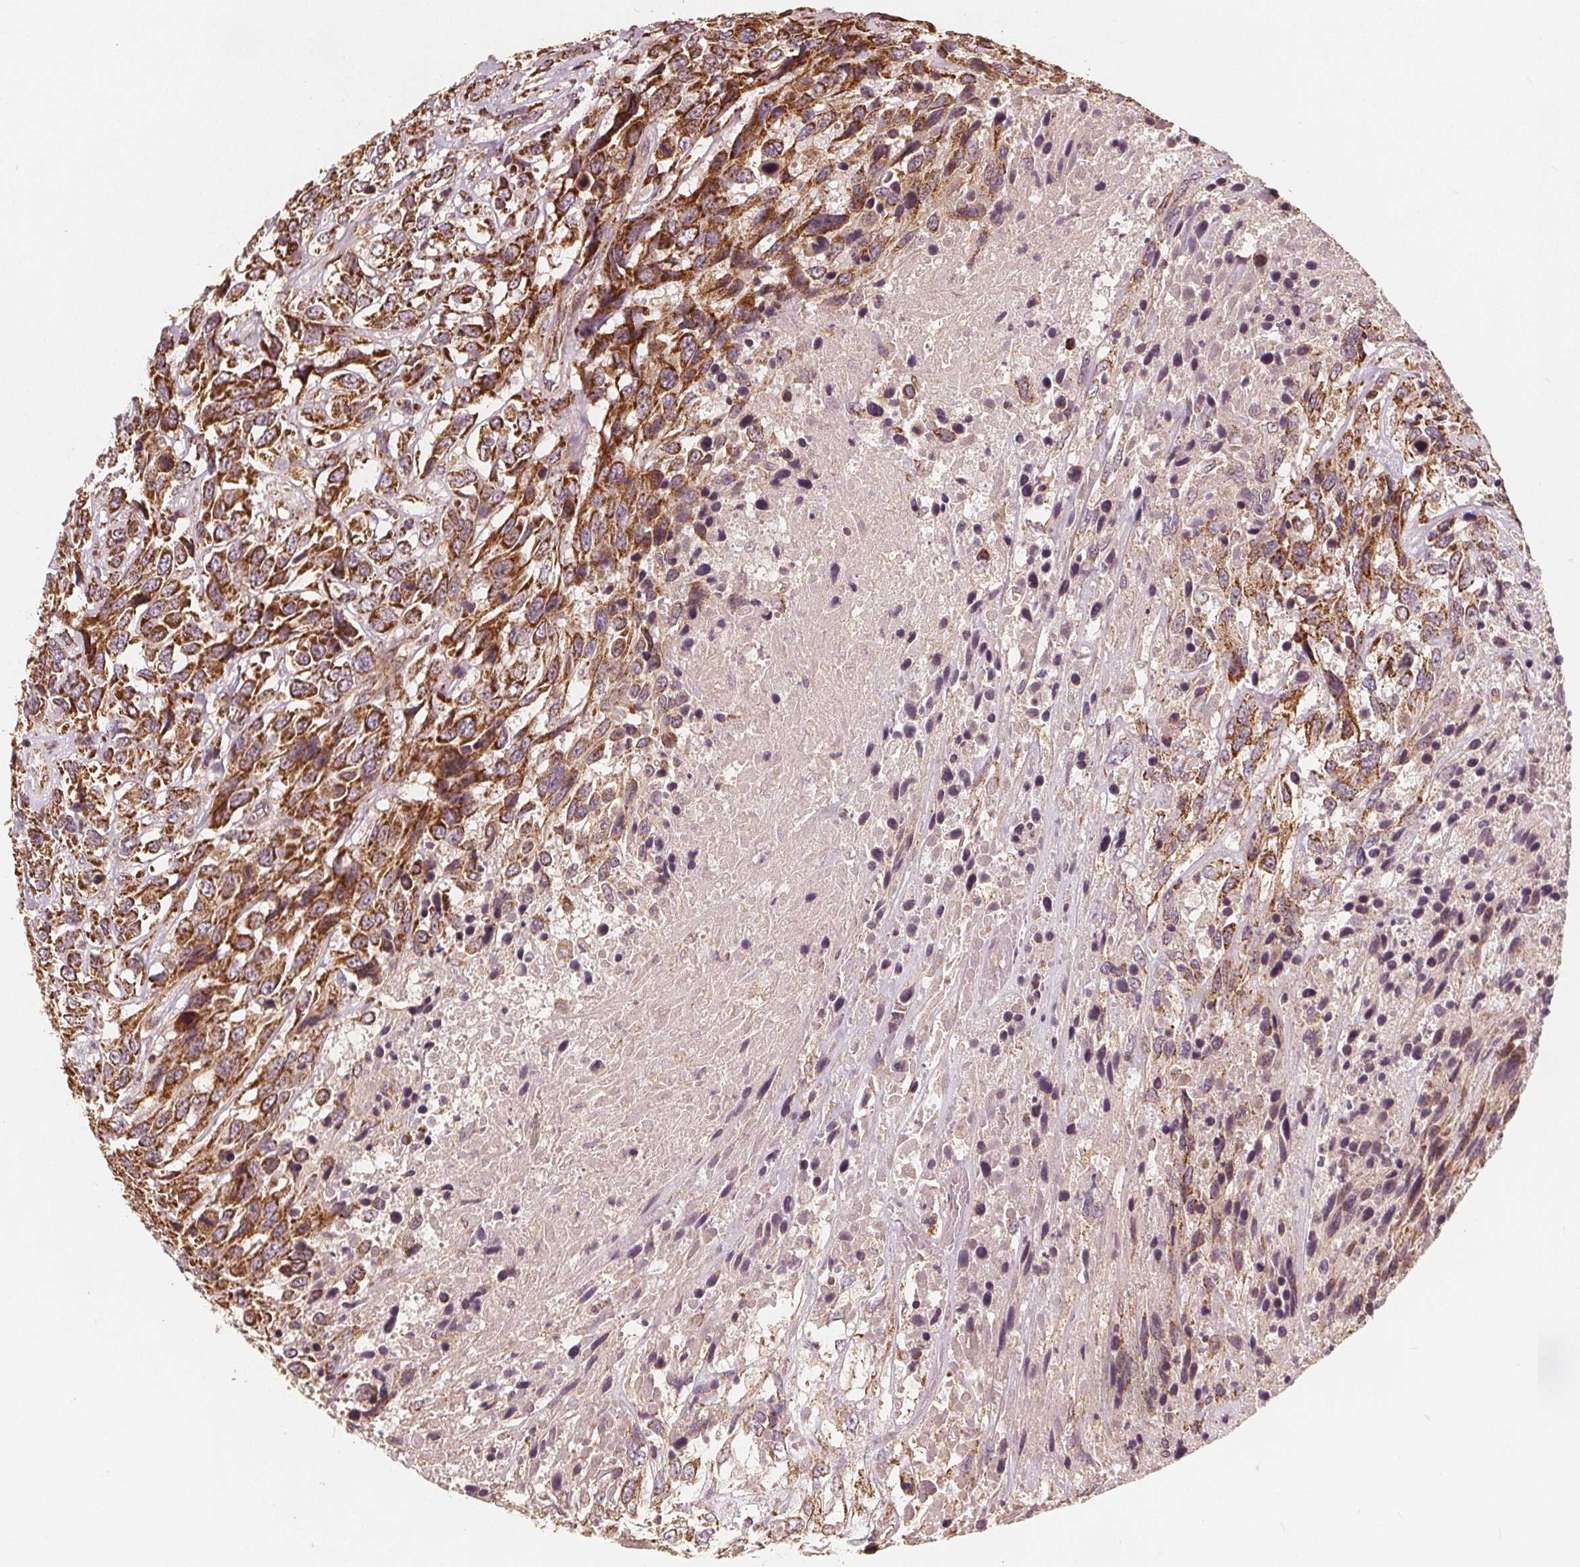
{"staining": {"intensity": "moderate", "quantity": ">75%", "location": "cytoplasmic/membranous"}, "tissue": "urothelial cancer", "cell_type": "Tumor cells", "image_type": "cancer", "snomed": [{"axis": "morphology", "description": "Urothelial carcinoma, High grade"}, {"axis": "topography", "description": "Urinary bladder"}], "caption": "IHC staining of high-grade urothelial carcinoma, which shows medium levels of moderate cytoplasmic/membranous positivity in approximately >75% of tumor cells indicating moderate cytoplasmic/membranous protein expression. The staining was performed using DAB (brown) for protein detection and nuclei were counterstained in hematoxylin (blue).", "gene": "PEX26", "patient": {"sex": "female", "age": 70}}